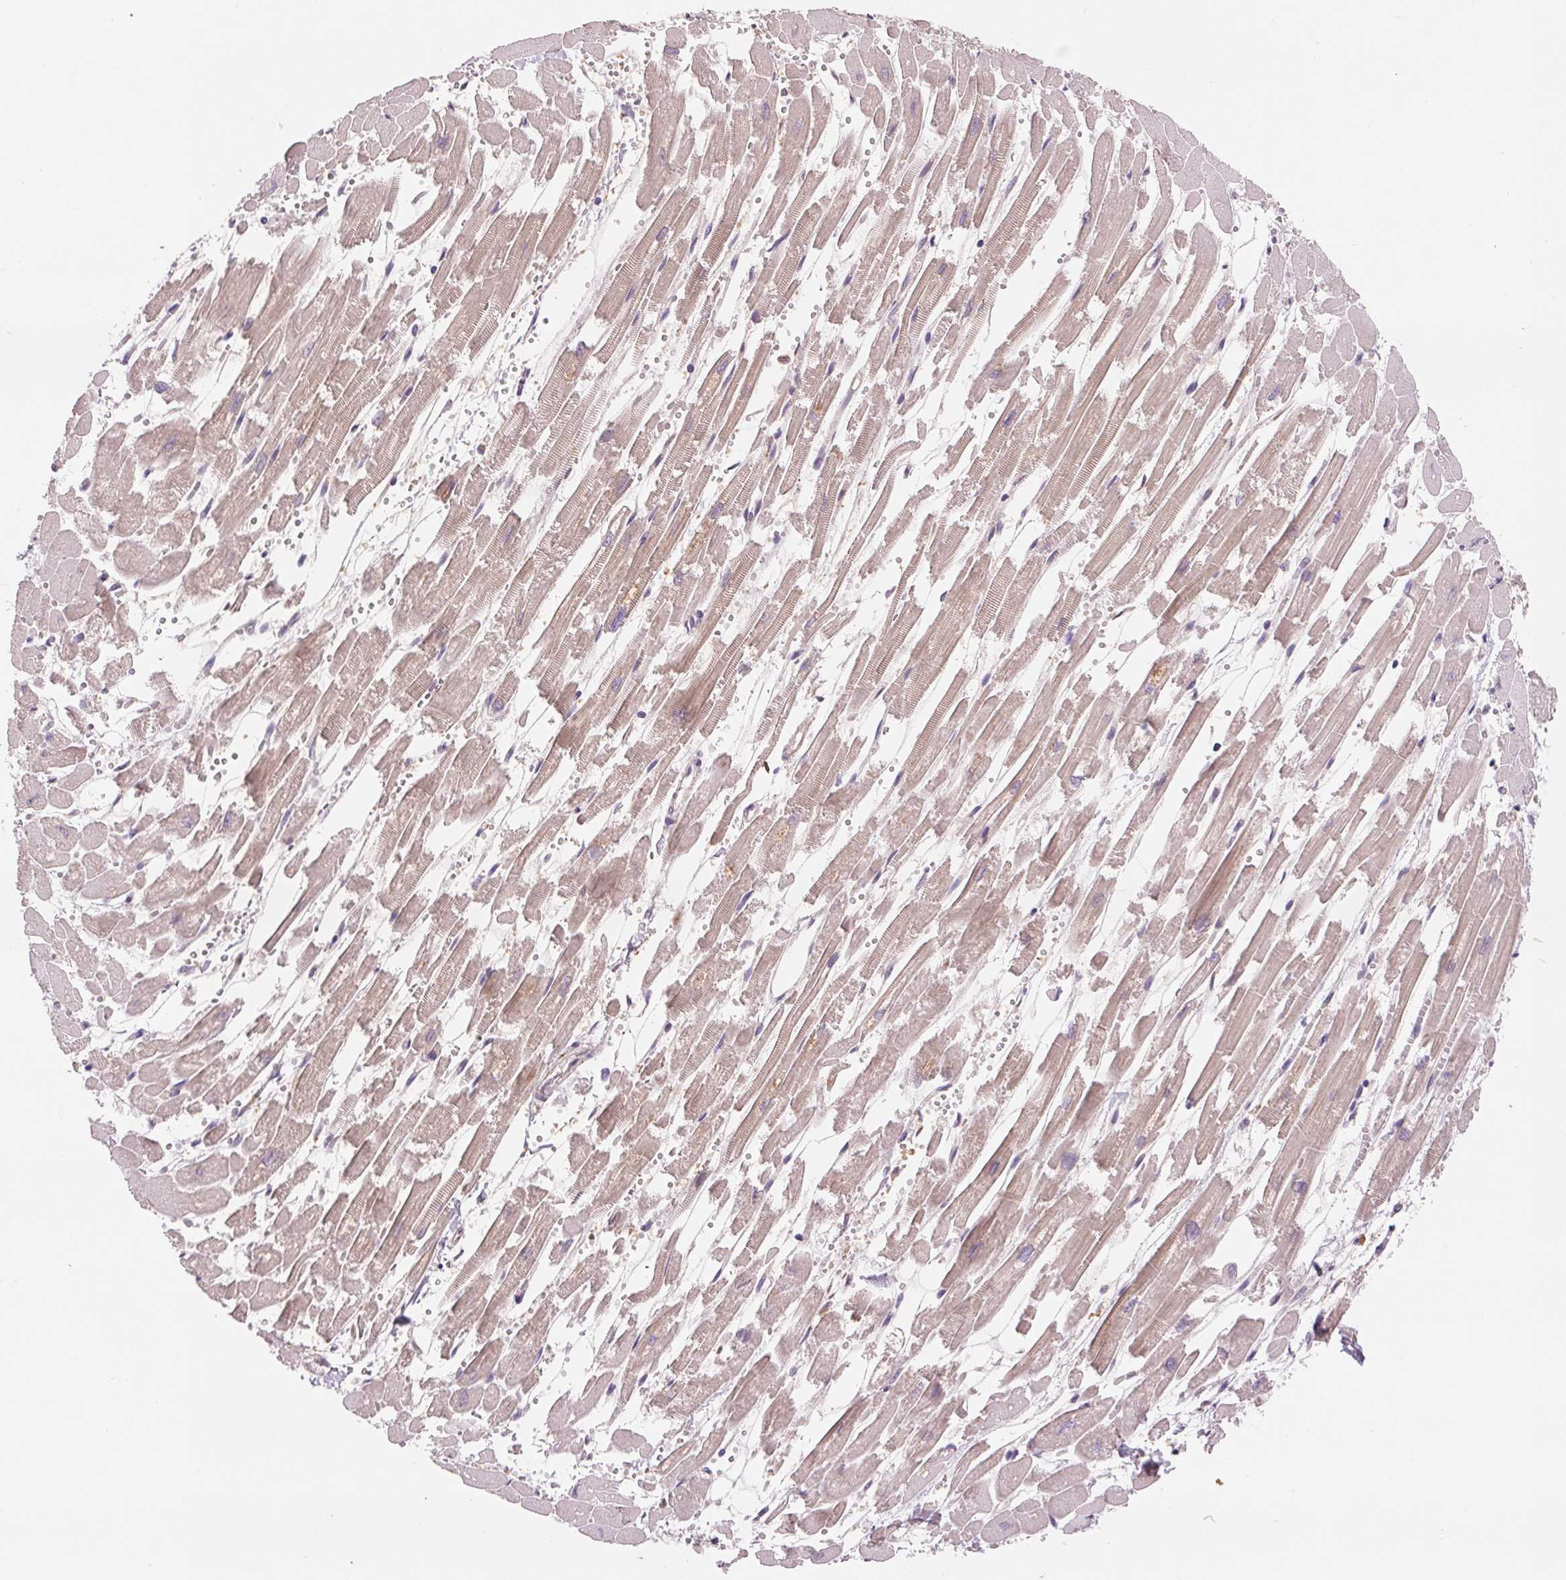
{"staining": {"intensity": "weak", "quantity": "25%-75%", "location": "cytoplasmic/membranous"}, "tissue": "heart muscle", "cell_type": "Cardiomyocytes", "image_type": "normal", "snomed": [{"axis": "morphology", "description": "Normal tissue, NOS"}, {"axis": "topography", "description": "Heart"}], "caption": "Immunohistochemistry photomicrograph of benign heart muscle stained for a protein (brown), which exhibits low levels of weak cytoplasmic/membranous staining in about 25%-75% of cardiomyocytes.", "gene": "RANBP3L", "patient": {"sex": "female", "age": 52}}